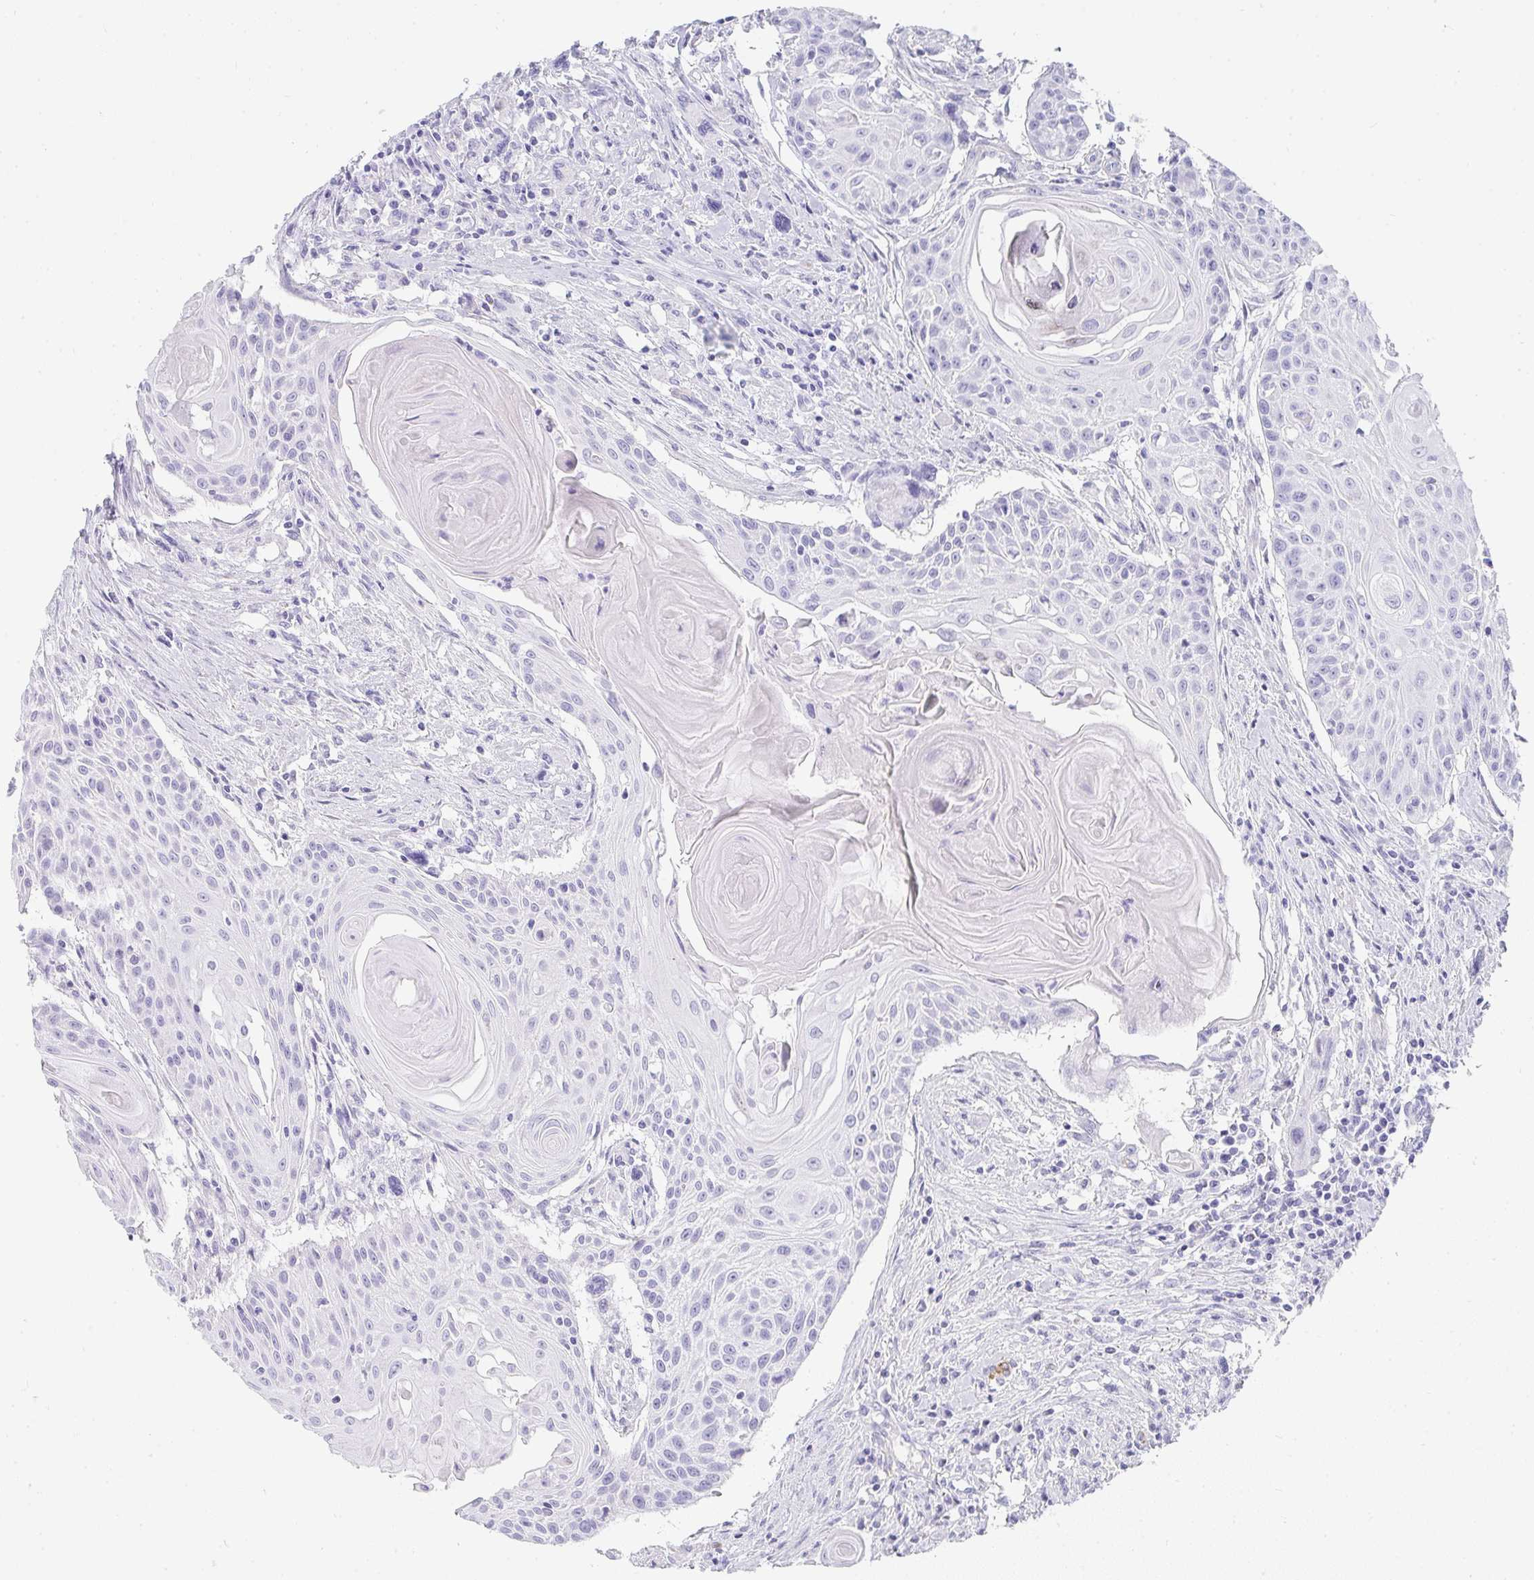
{"staining": {"intensity": "negative", "quantity": "none", "location": "none"}, "tissue": "head and neck cancer", "cell_type": "Tumor cells", "image_type": "cancer", "snomed": [{"axis": "morphology", "description": "Squamous cell carcinoma, NOS"}, {"axis": "topography", "description": "Lymph node"}, {"axis": "topography", "description": "Salivary gland"}, {"axis": "topography", "description": "Head-Neck"}], "caption": "This is an immunohistochemistry (IHC) histopathology image of head and neck cancer. There is no staining in tumor cells.", "gene": "PRND", "patient": {"sex": "female", "age": 74}}